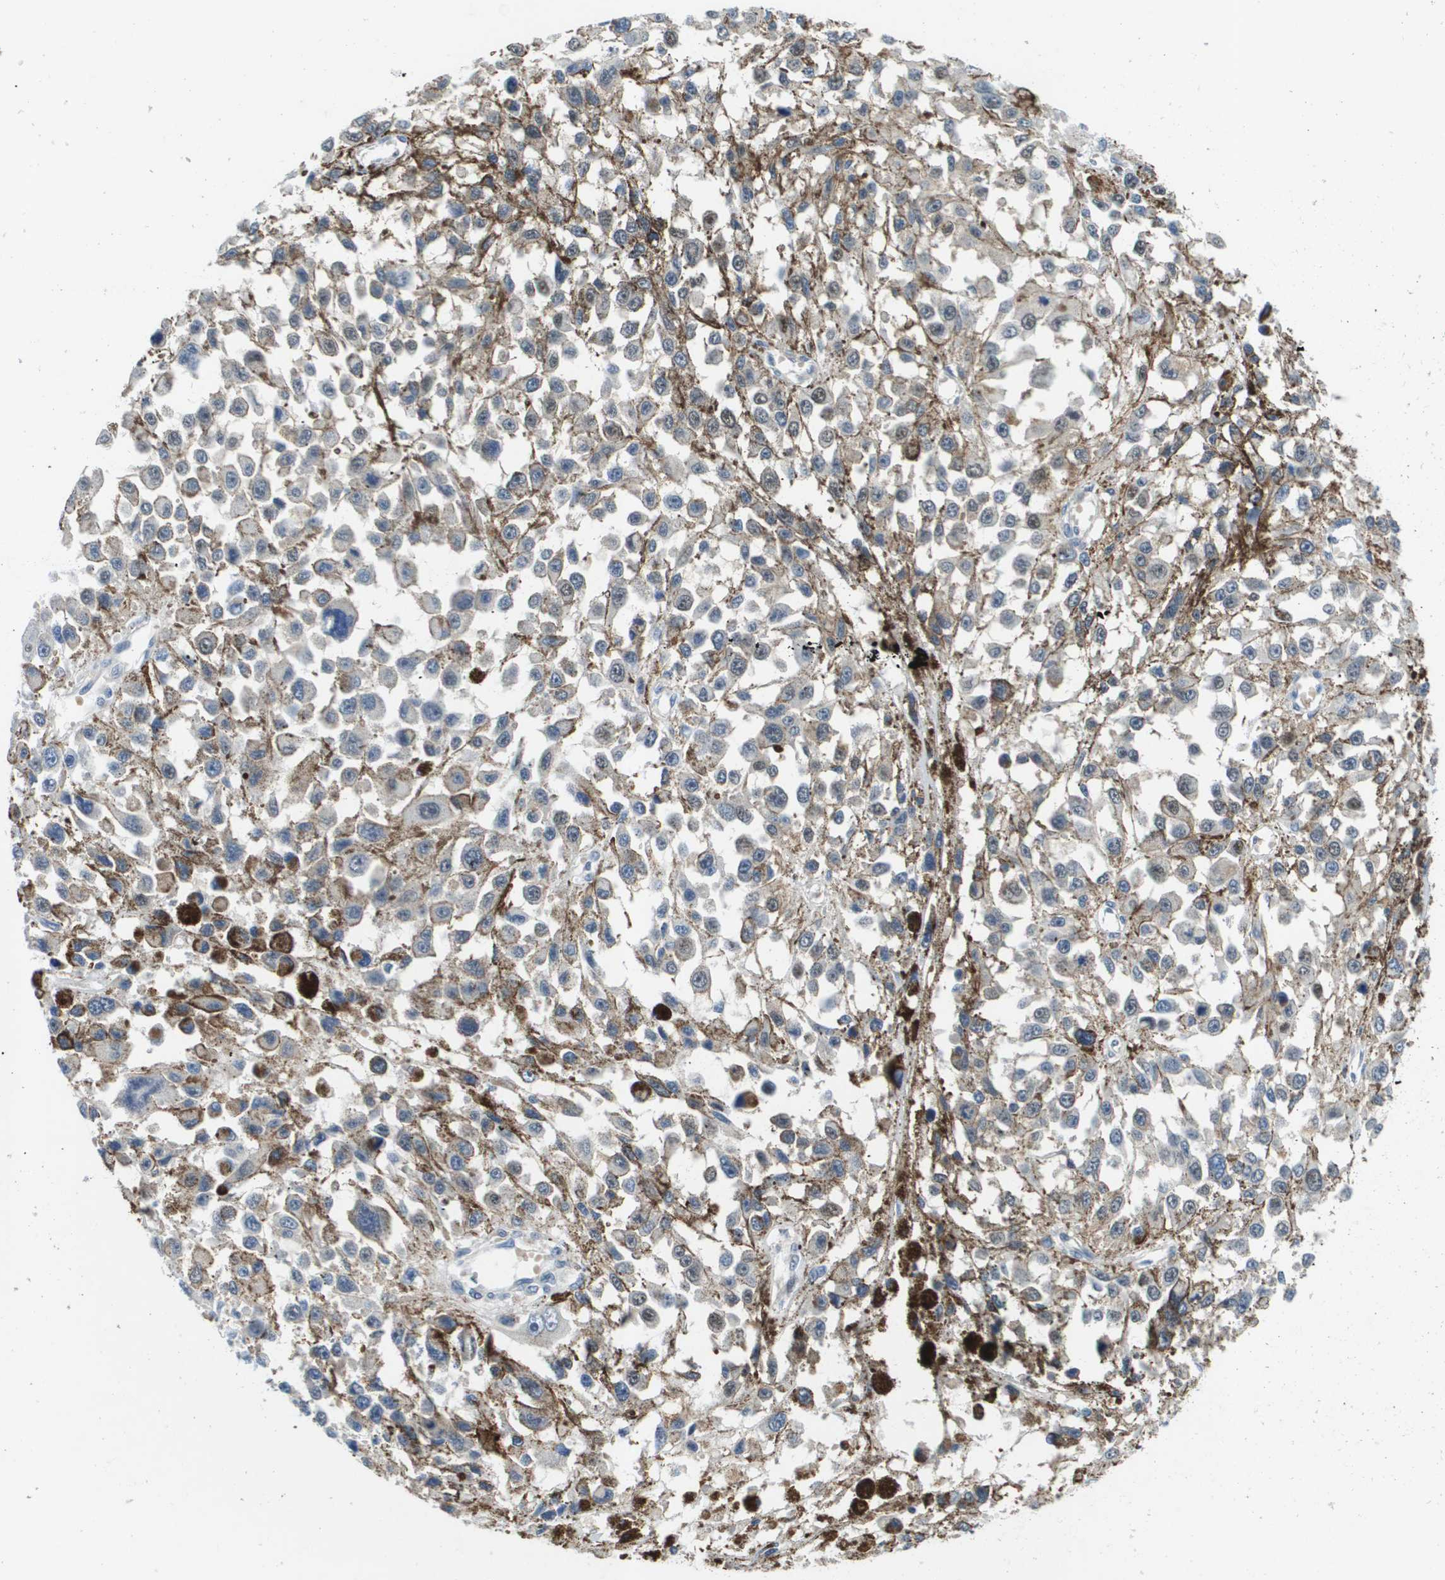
{"staining": {"intensity": "negative", "quantity": "none", "location": "none"}, "tissue": "melanoma", "cell_type": "Tumor cells", "image_type": "cancer", "snomed": [{"axis": "morphology", "description": "Malignant melanoma, Metastatic site"}, {"axis": "topography", "description": "Lymph node"}], "caption": "Immunohistochemistry (IHC) of human malignant melanoma (metastatic site) reveals no expression in tumor cells.", "gene": "KCNQ5", "patient": {"sex": "male", "age": 59}}